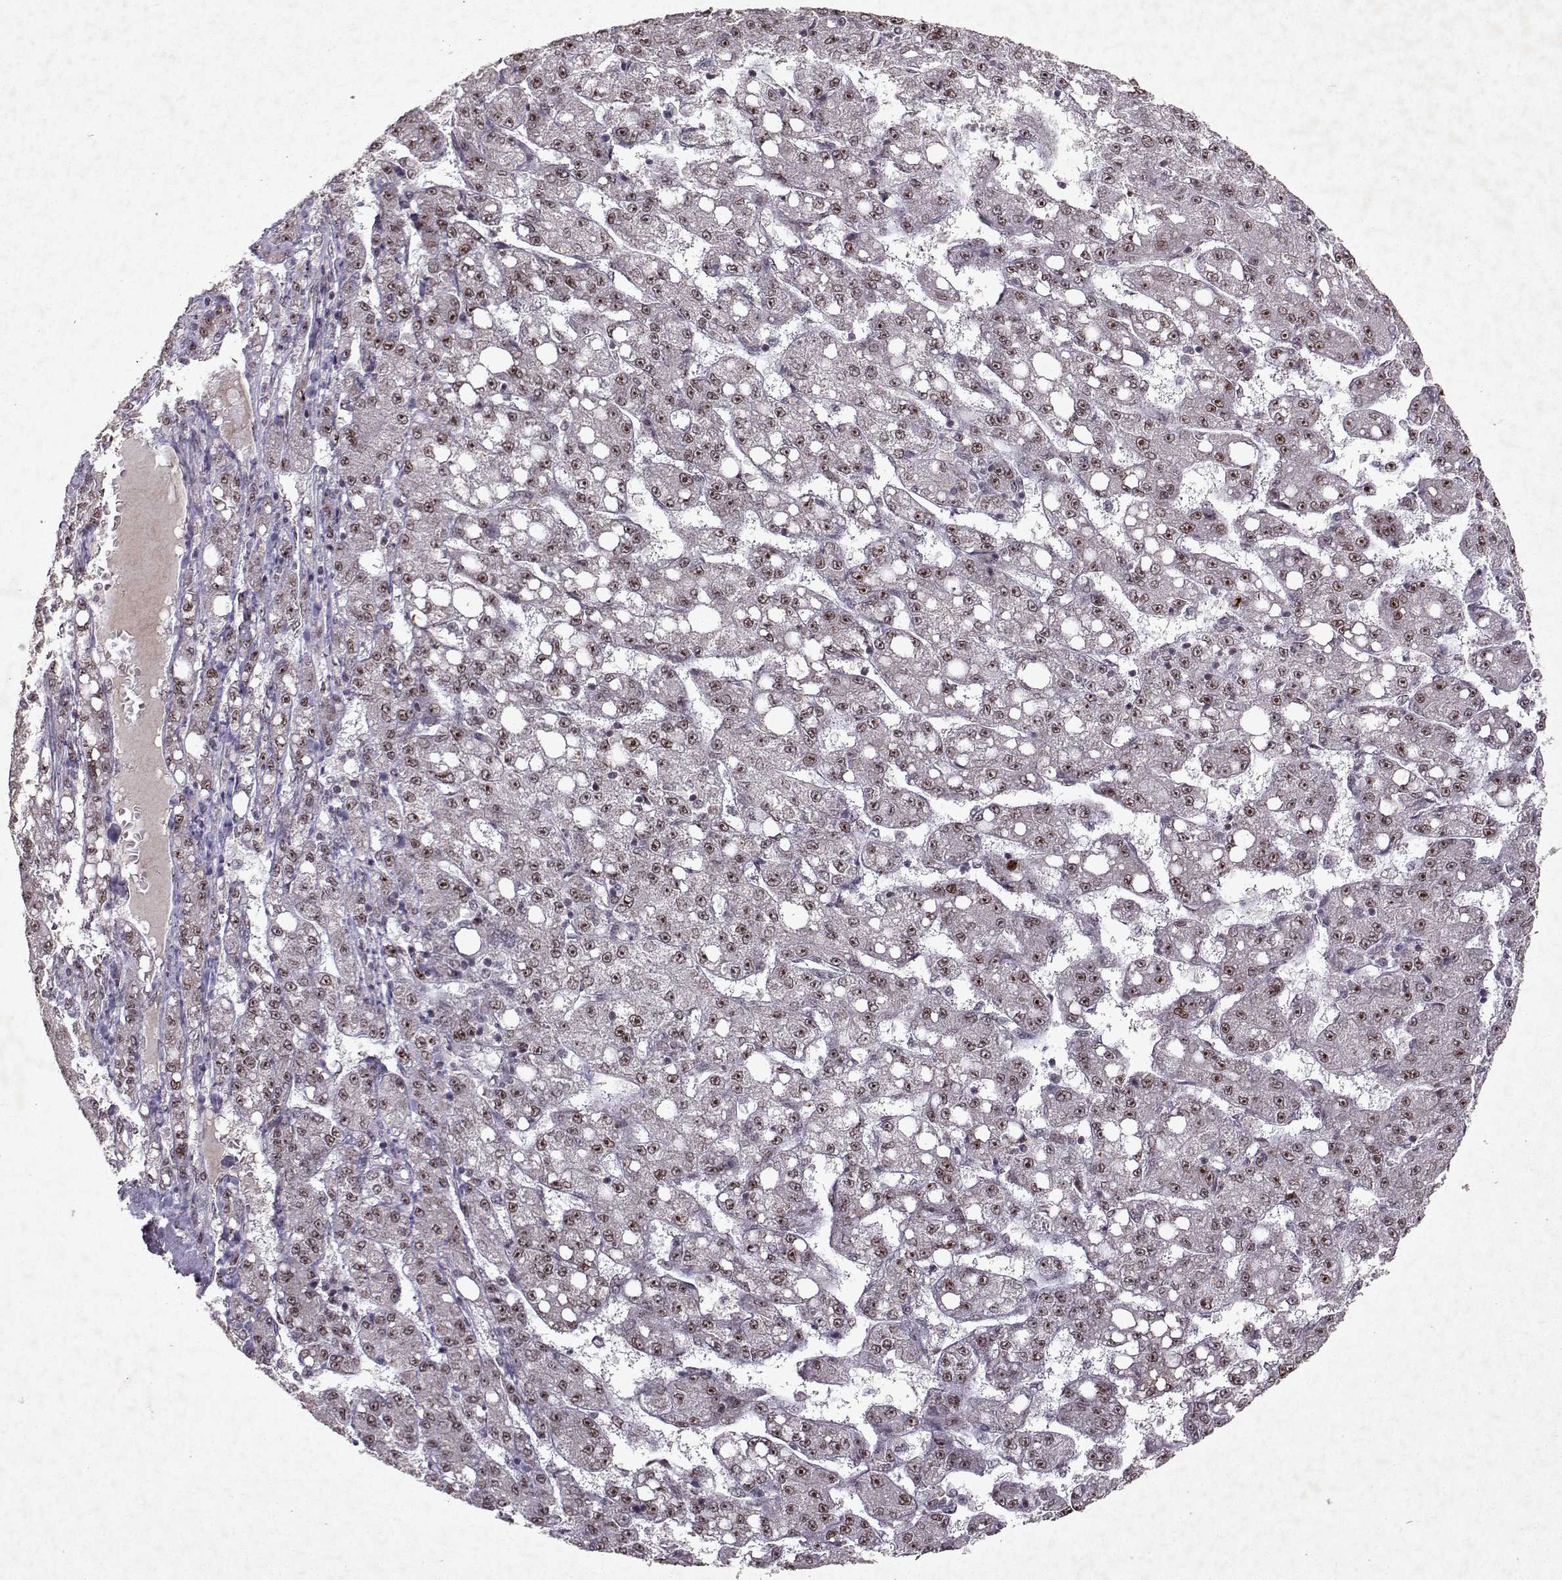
{"staining": {"intensity": "moderate", "quantity": ">75%", "location": "nuclear"}, "tissue": "liver cancer", "cell_type": "Tumor cells", "image_type": "cancer", "snomed": [{"axis": "morphology", "description": "Carcinoma, Hepatocellular, NOS"}, {"axis": "topography", "description": "Liver"}], "caption": "Immunohistochemistry of liver cancer demonstrates medium levels of moderate nuclear expression in about >75% of tumor cells. (Stains: DAB (3,3'-diaminobenzidine) in brown, nuclei in blue, Microscopy: brightfield microscopy at high magnification).", "gene": "DDX56", "patient": {"sex": "female", "age": 65}}